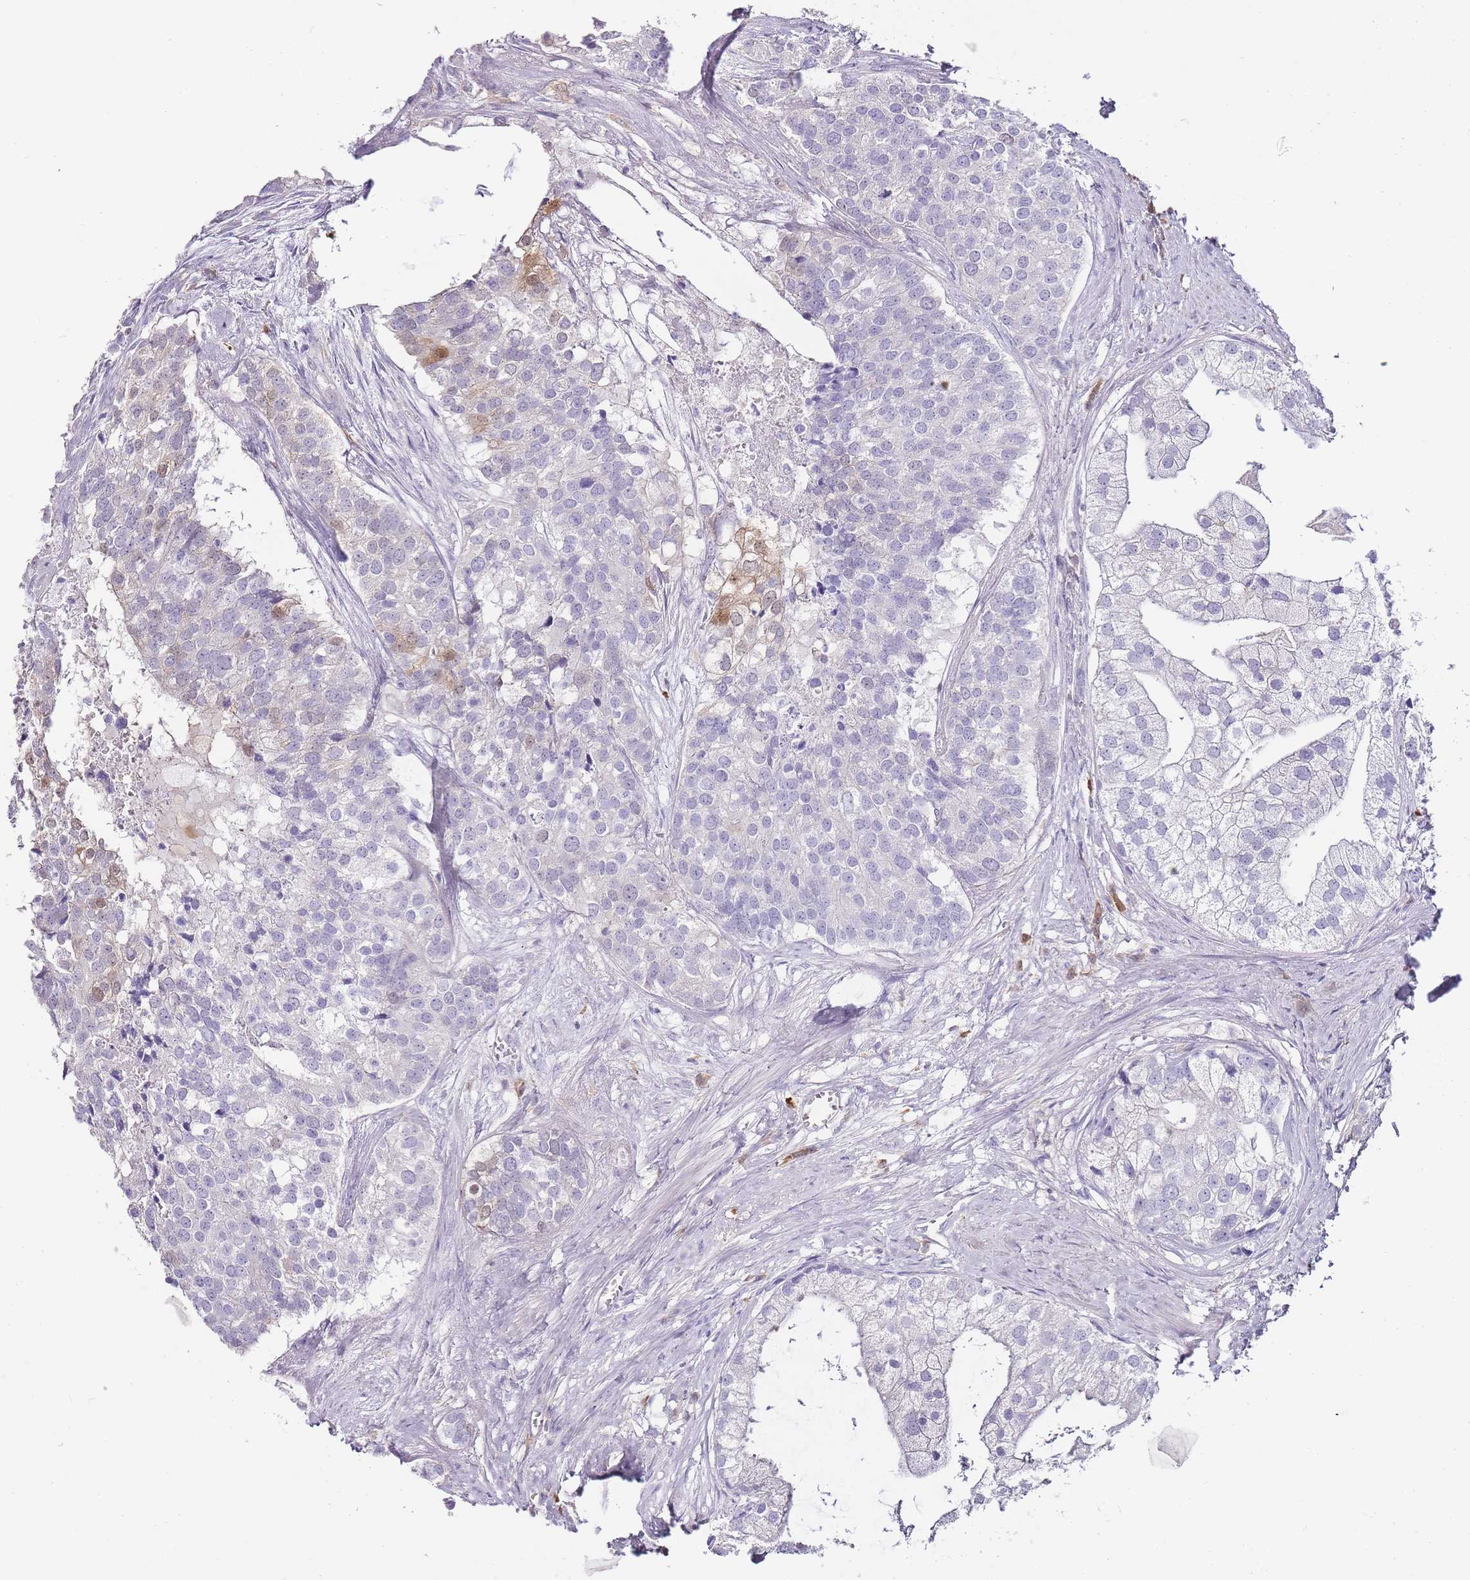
{"staining": {"intensity": "negative", "quantity": "none", "location": "none"}, "tissue": "prostate cancer", "cell_type": "Tumor cells", "image_type": "cancer", "snomed": [{"axis": "morphology", "description": "Adenocarcinoma, High grade"}, {"axis": "topography", "description": "Prostate"}], "caption": "Tumor cells are negative for brown protein staining in prostate cancer. (DAB immunohistochemistry with hematoxylin counter stain).", "gene": "ZBP1", "patient": {"sex": "male", "age": 62}}